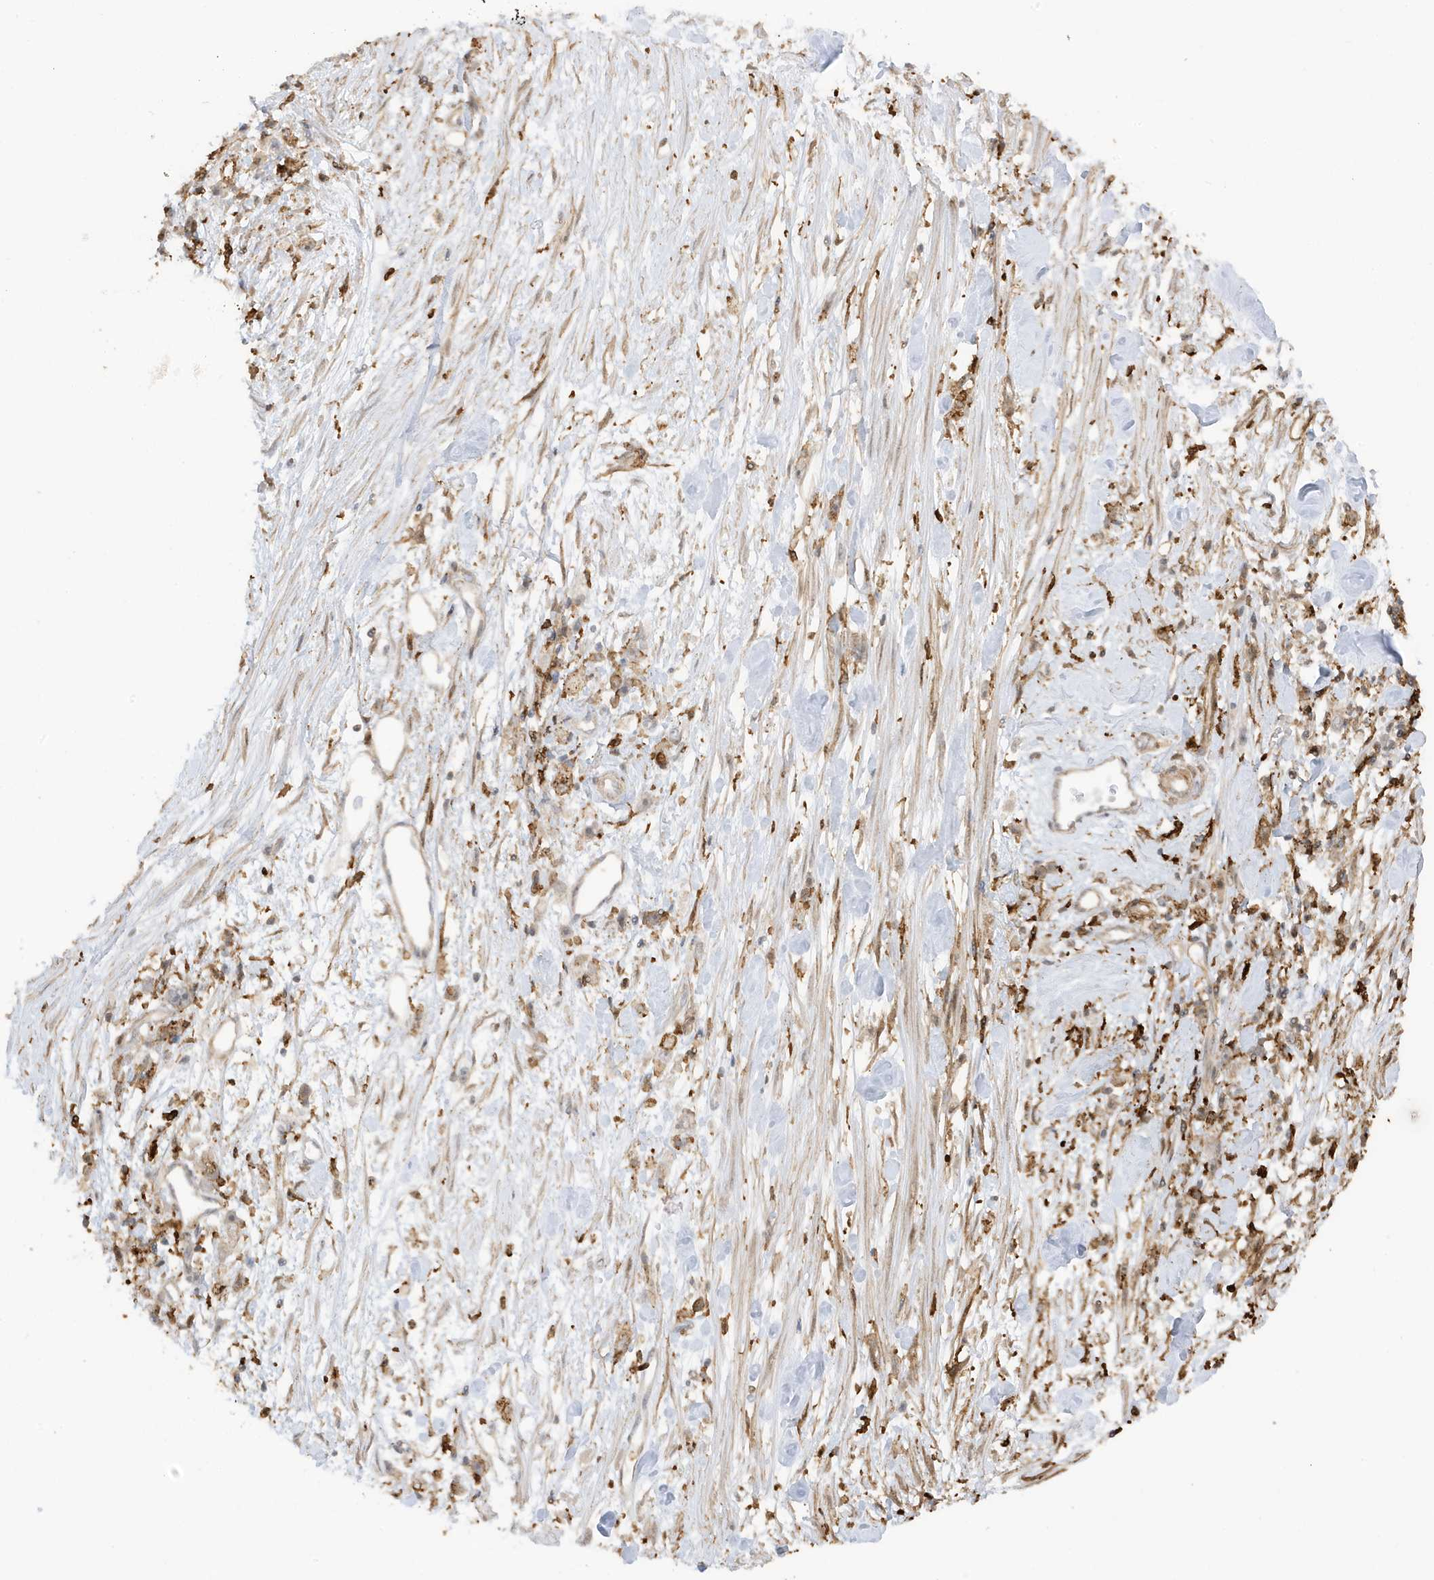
{"staining": {"intensity": "negative", "quantity": "none", "location": "none"}, "tissue": "stomach cancer", "cell_type": "Tumor cells", "image_type": "cancer", "snomed": [{"axis": "morphology", "description": "Adenocarcinoma, NOS"}, {"axis": "topography", "description": "Stomach"}], "caption": "This is an immunohistochemistry image of human stomach adenocarcinoma. There is no expression in tumor cells.", "gene": "PHACTR2", "patient": {"sex": "female", "age": 59}}